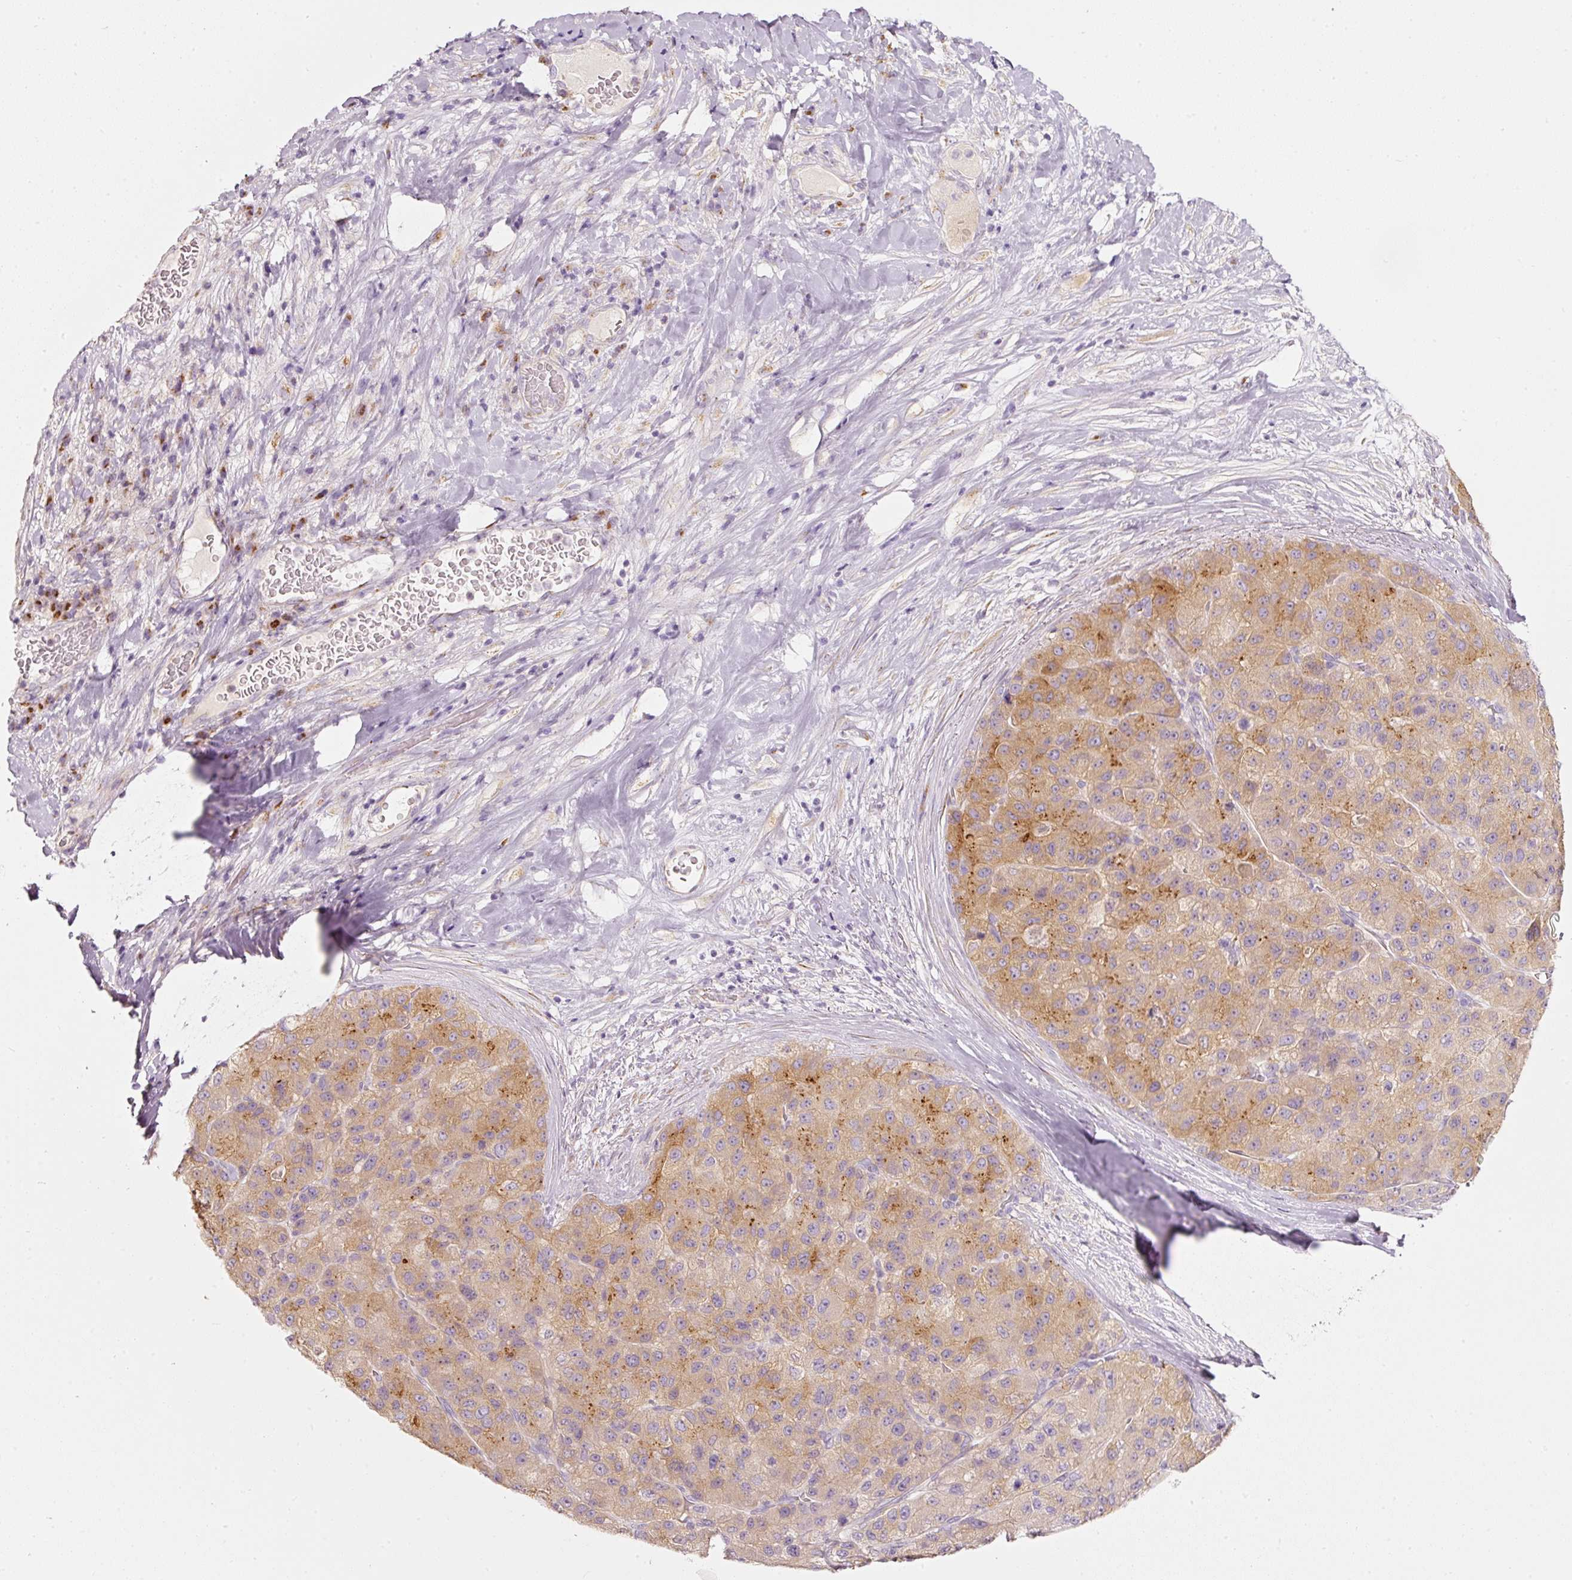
{"staining": {"intensity": "moderate", "quantity": ">75%", "location": "cytoplasmic/membranous"}, "tissue": "liver cancer", "cell_type": "Tumor cells", "image_type": "cancer", "snomed": [{"axis": "morphology", "description": "Carcinoma, Hepatocellular, NOS"}, {"axis": "topography", "description": "Liver"}], "caption": "Immunohistochemical staining of human liver cancer displays moderate cytoplasmic/membranous protein expression in approximately >75% of tumor cells. The staining was performed using DAB (3,3'-diaminobenzidine), with brown indicating positive protein expression. Nuclei are stained blue with hematoxylin.", "gene": "PDXDC1", "patient": {"sex": "male", "age": 80}}